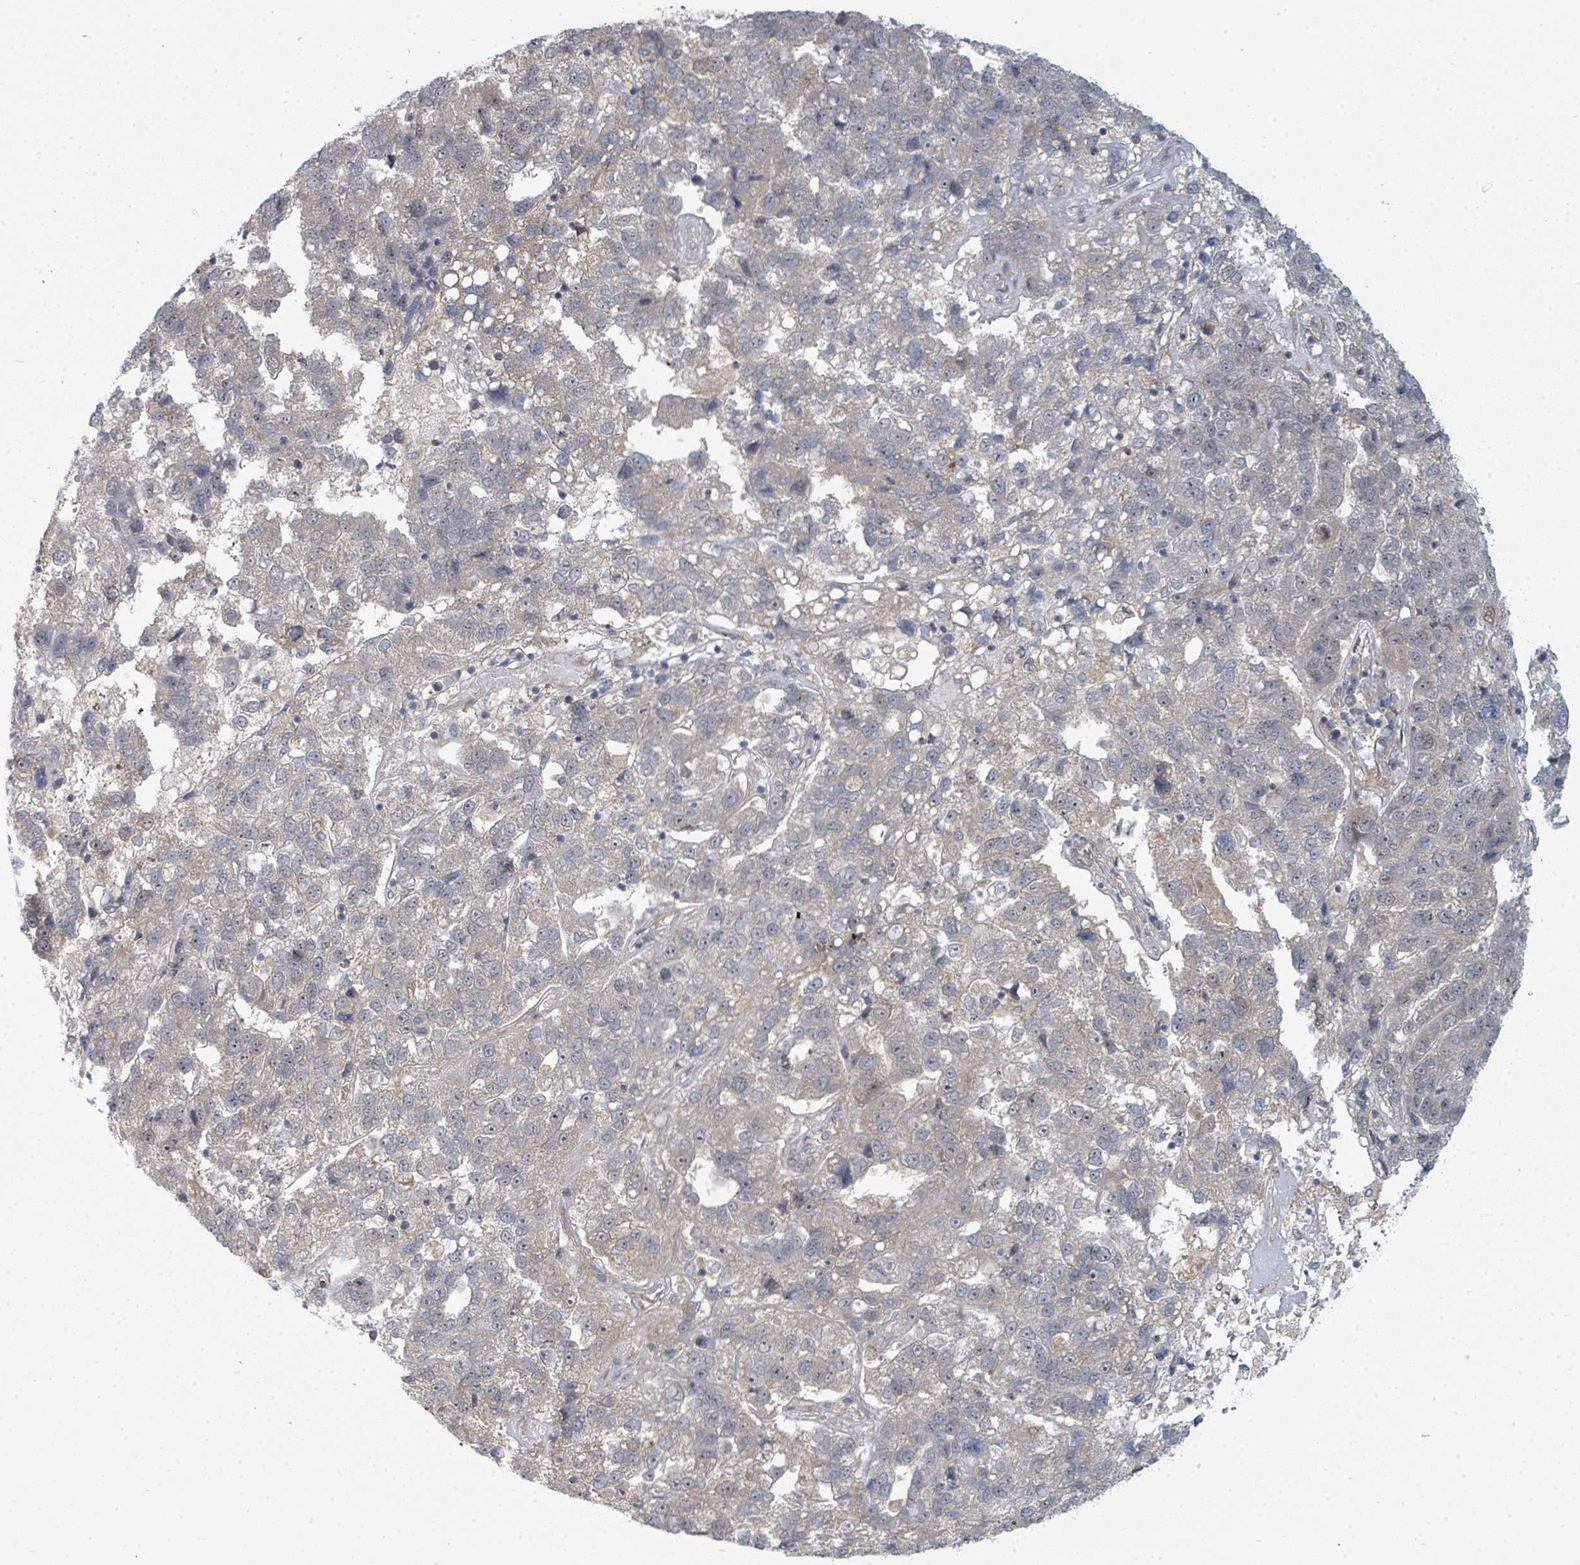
{"staining": {"intensity": "negative", "quantity": "none", "location": "none"}, "tissue": "pancreatic cancer", "cell_type": "Tumor cells", "image_type": "cancer", "snomed": [{"axis": "morphology", "description": "Adenocarcinoma, NOS"}, {"axis": "topography", "description": "Pancreas"}], "caption": "Tumor cells are negative for protein expression in human pancreatic adenocarcinoma.", "gene": "PSMG2", "patient": {"sex": "female", "age": 61}}